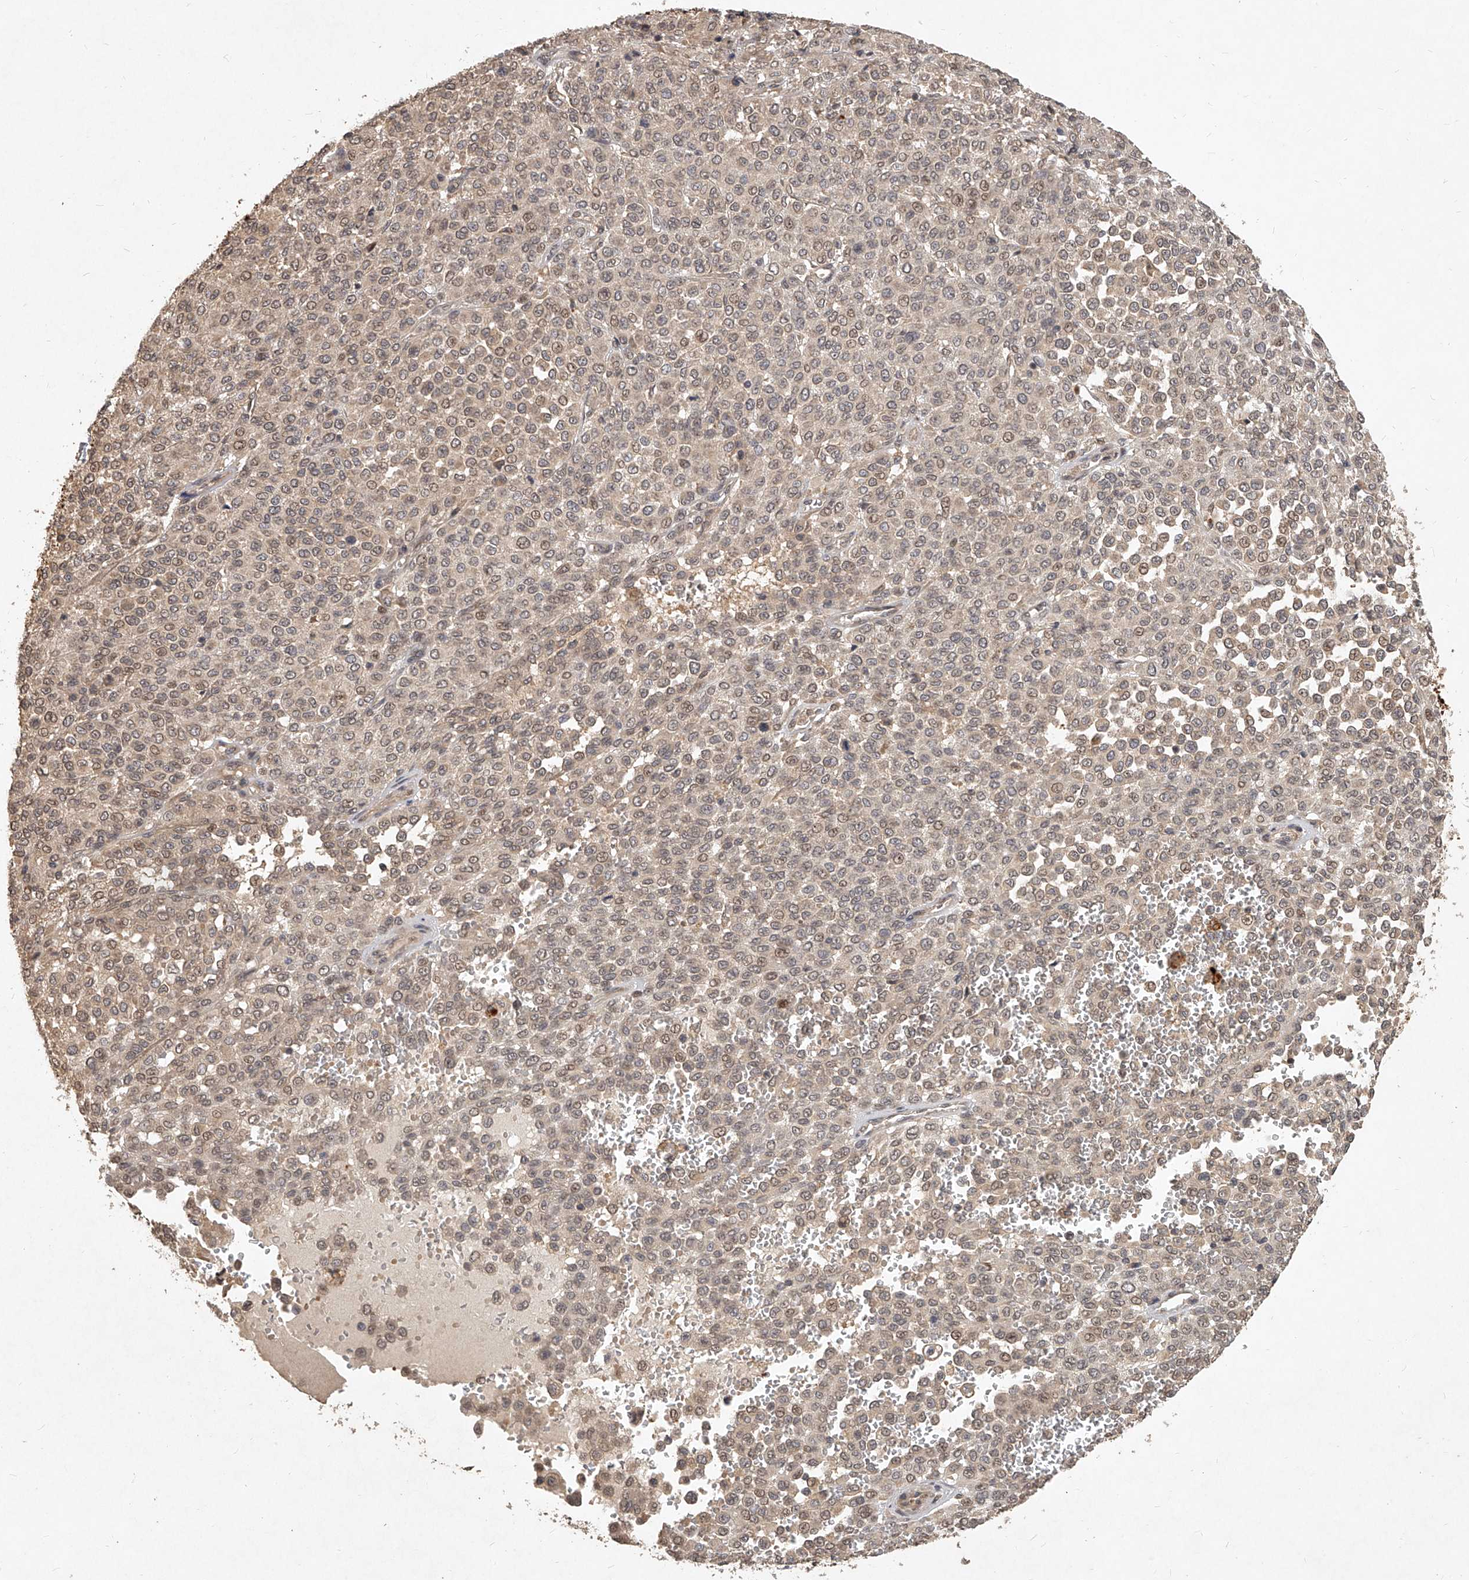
{"staining": {"intensity": "weak", "quantity": ">75%", "location": "cytoplasmic/membranous,nuclear"}, "tissue": "melanoma", "cell_type": "Tumor cells", "image_type": "cancer", "snomed": [{"axis": "morphology", "description": "Malignant melanoma, Metastatic site"}, {"axis": "topography", "description": "Pancreas"}], "caption": "Protein analysis of malignant melanoma (metastatic site) tissue displays weak cytoplasmic/membranous and nuclear expression in about >75% of tumor cells. (IHC, brightfield microscopy, high magnification).", "gene": "SLC37A1", "patient": {"sex": "female", "age": 30}}